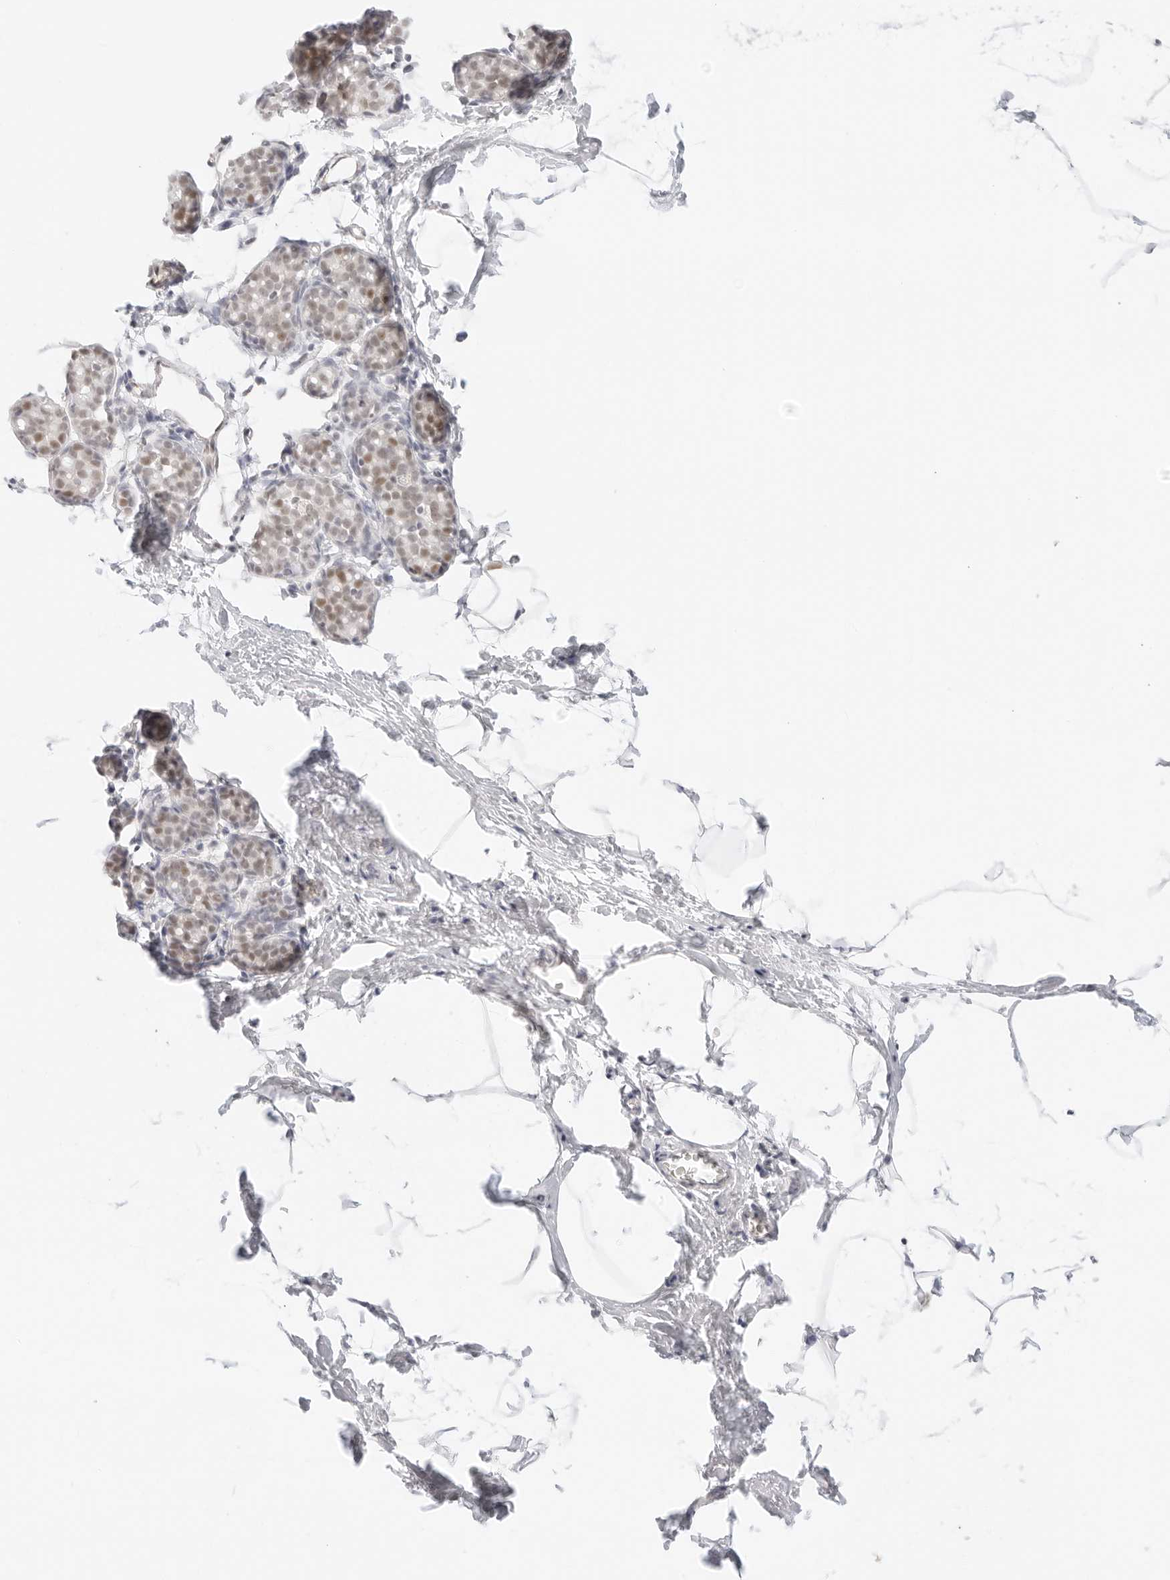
{"staining": {"intensity": "negative", "quantity": "none", "location": "none"}, "tissue": "breast", "cell_type": "Adipocytes", "image_type": "normal", "snomed": [{"axis": "morphology", "description": "Normal tissue, NOS"}, {"axis": "topography", "description": "Breast"}], "caption": "High power microscopy micrograph of an immunohistochemistry (IHC) photomicrograph of normal breast, revealing no significant expression in adipocytes.", "gene": "ITGA6", "patient": {"sex": "female", "age": 62}}